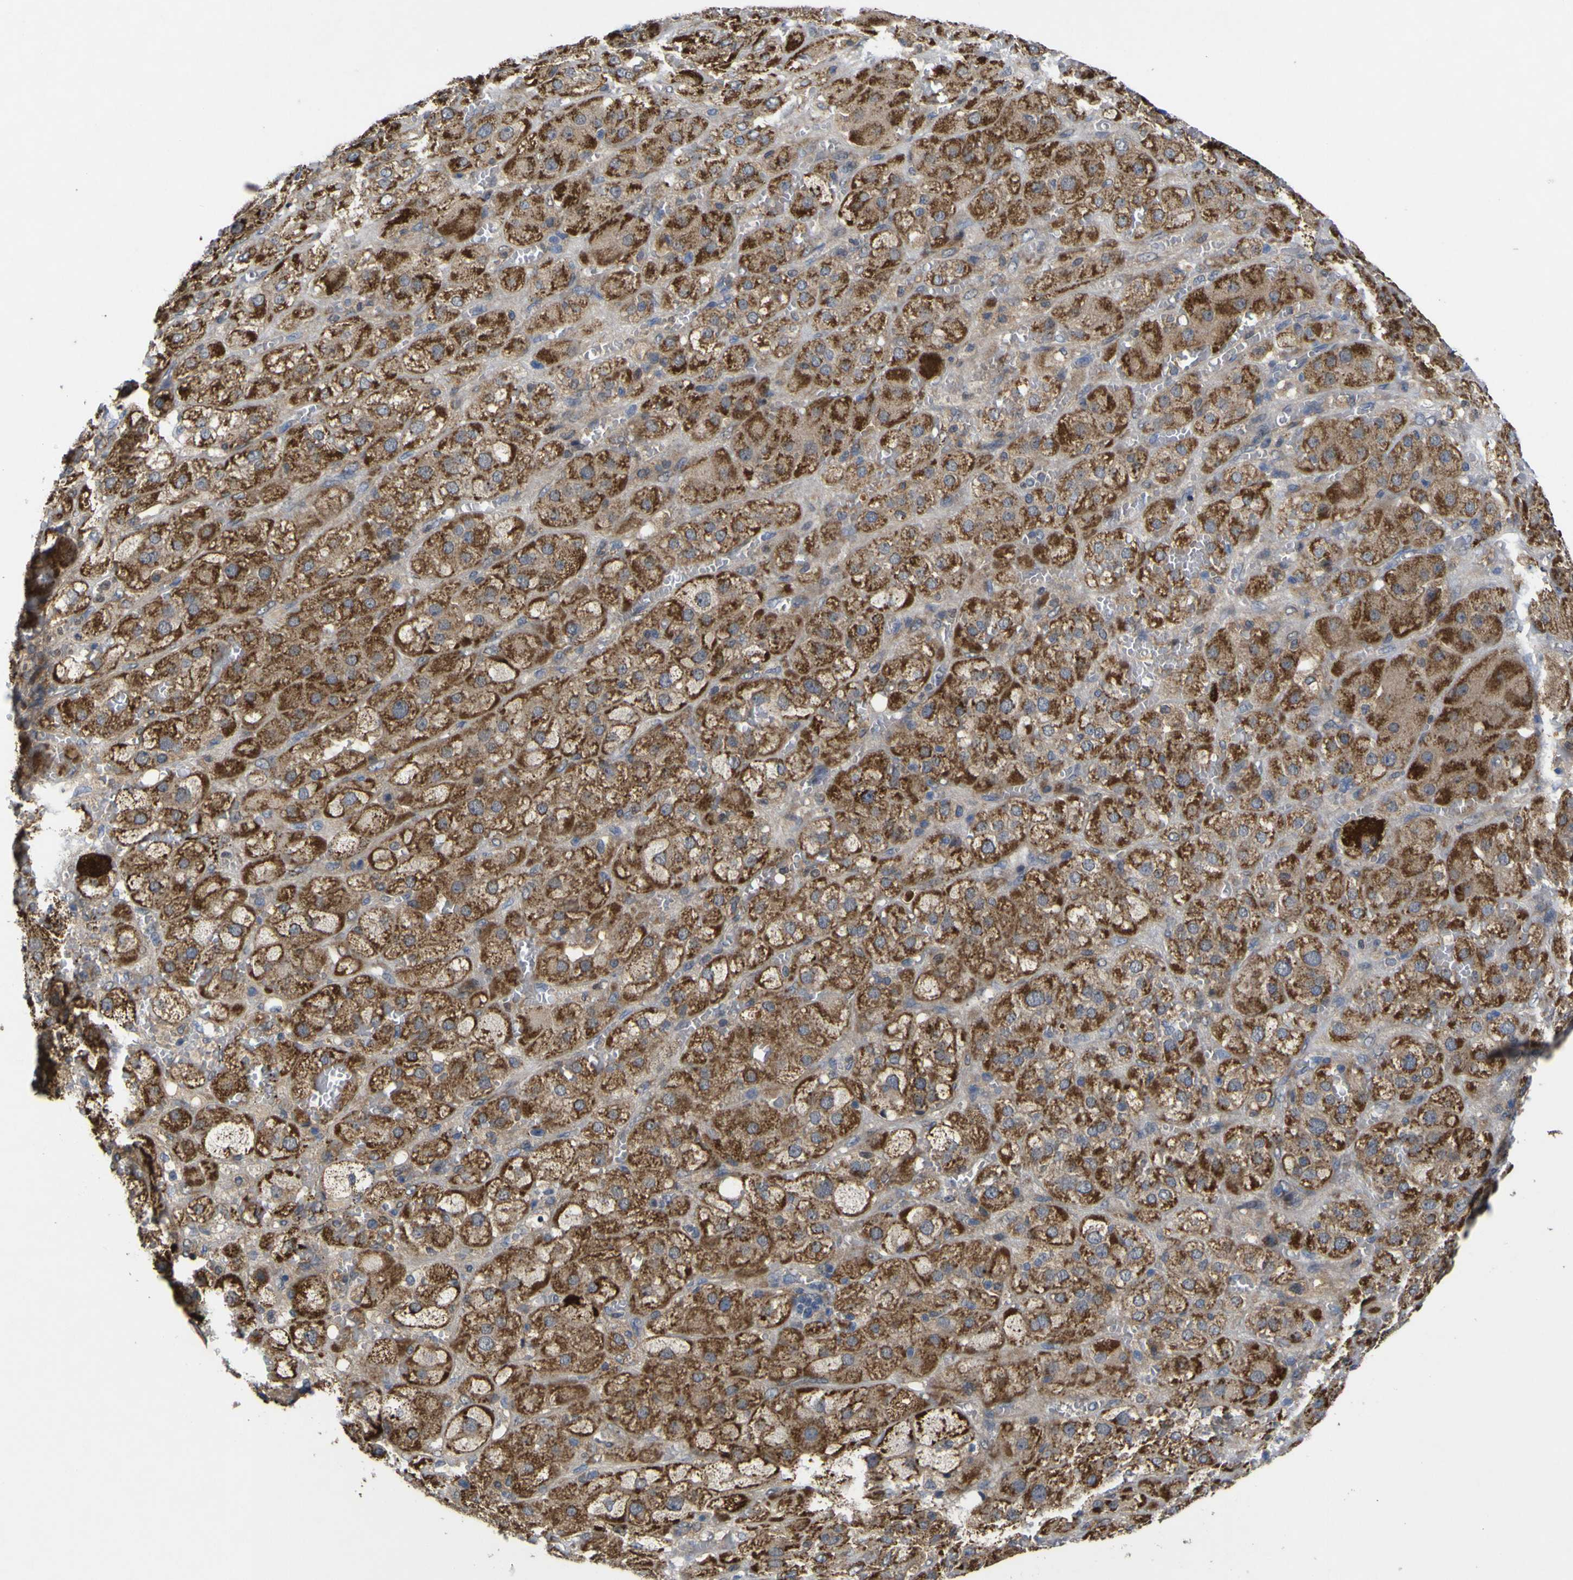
{"staining": {"intensity": "moderate", "quantity": ">75%", "location": "cytoplasmic/membranous"}, "tissue": "adrenal gland", "cell_type": "Glandular cells", "image_type": "normal", "snomed": [{"axis": "morphology", "description": "Normal tissue, NOS"}, {"axis": "topography", "description": "Adrenal gland"}], "caption": "Protein staining of unremarkable adrenal gland demonstrates moderate cytoplasmic/membranous staining in approximately >75% of glandular cells.", "gene": "IRAK2", "patient": {"sex": "female", "age": 47}}